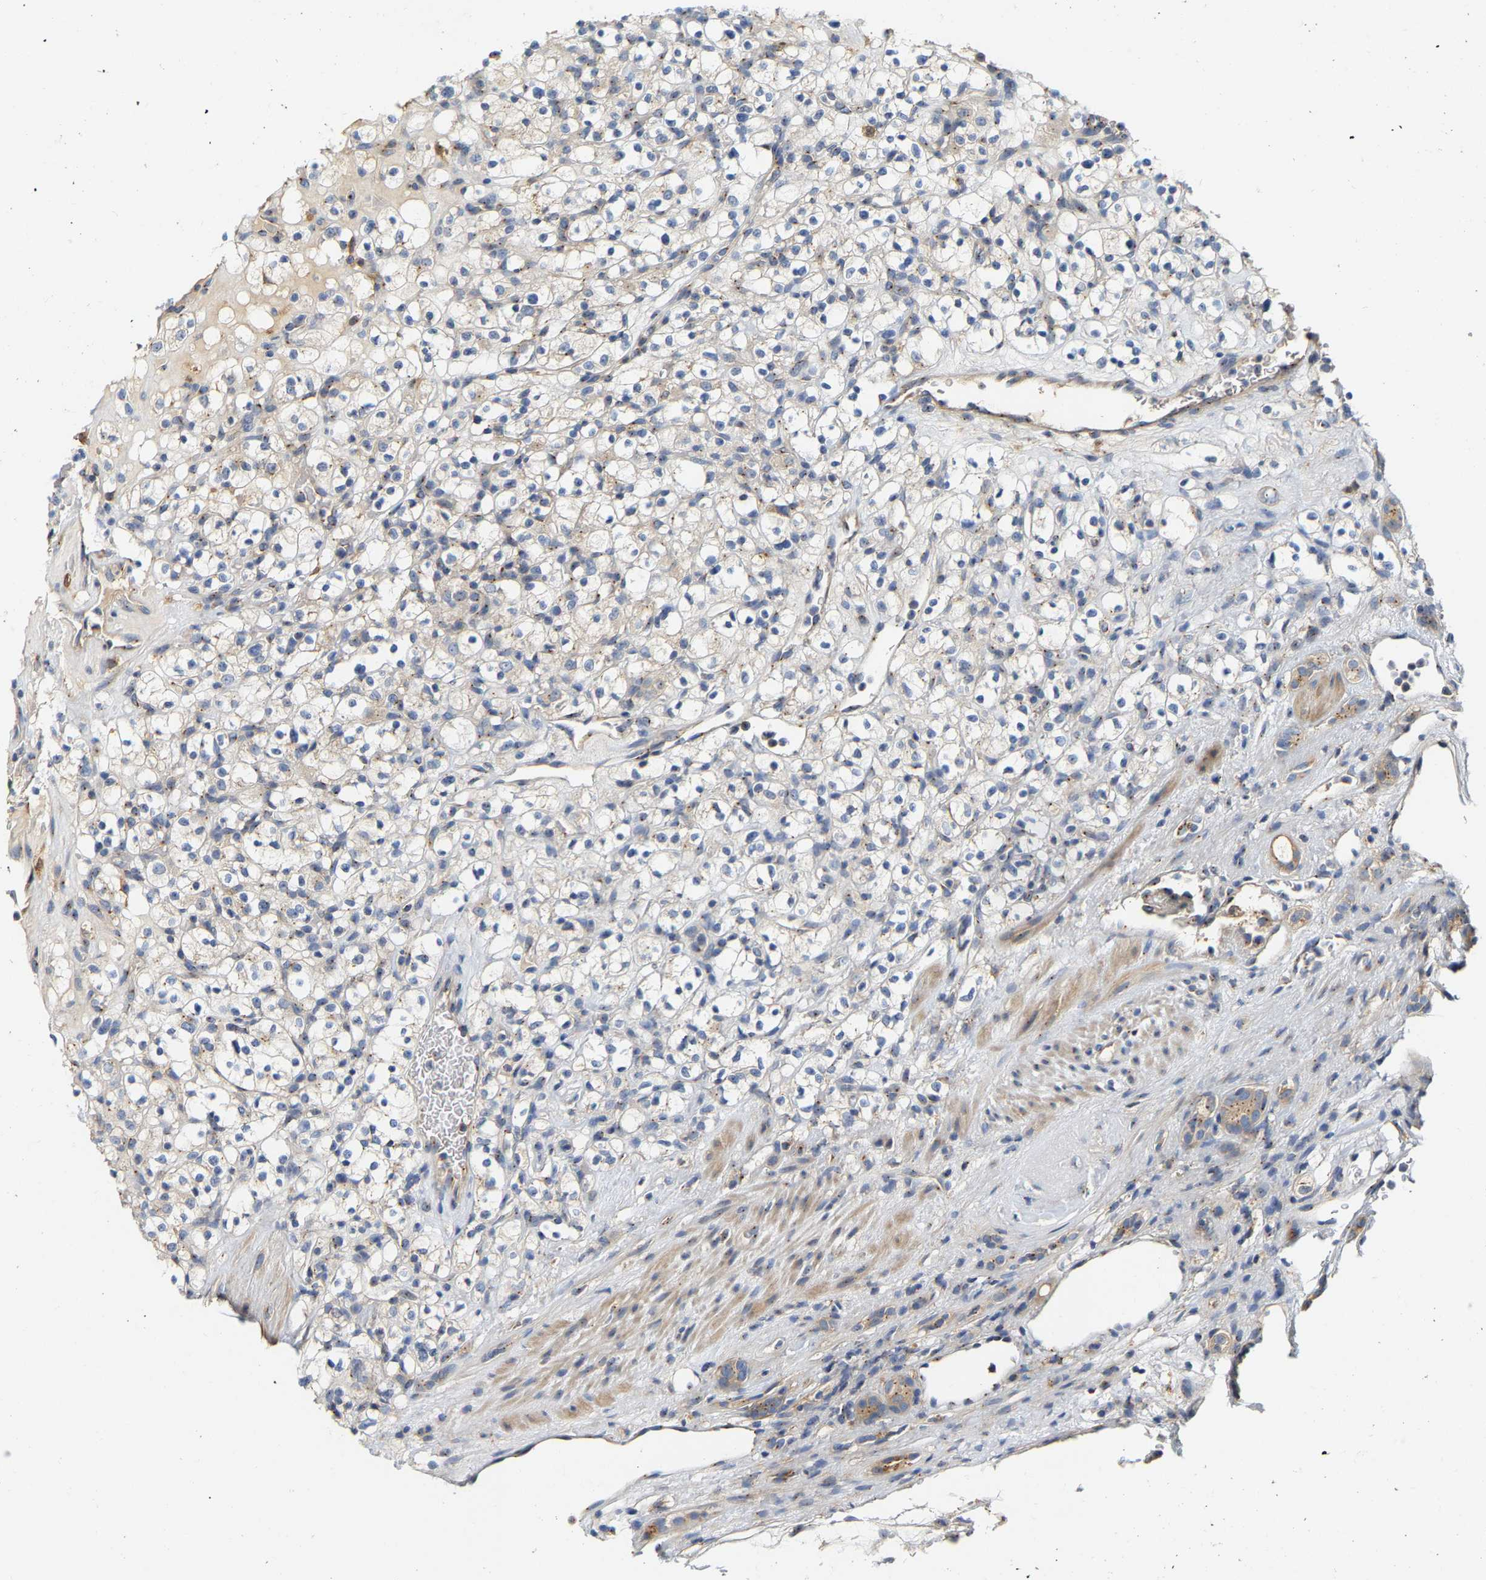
{"staining": {"intensity": "weak", "quantity": "<25%", "location": "cytoplasmic/membranous"}, "tissue": "renal cancer", "cell_type": "Tumor cells", "image_type": "cancer", "snomed": [{"axis": "morphology", "description": "Normal tissue, NOS"}, {"axis": "morphology", "description": "Adenocarcinoma, NOS"}, {"axis": "topography", "description": "Kidney"}], "caption": "Tumor cells are negative for protein expression in human renal cancer. (Stains: DAB (3,3'-diaminobenzidine) immunohistochemistry (IHC) with hematoxylin counter stain, Microscopy: brightfield microscopy at high magnification).", "gene": "PCNT", "patient": {"sex": "female", "age": 72}}